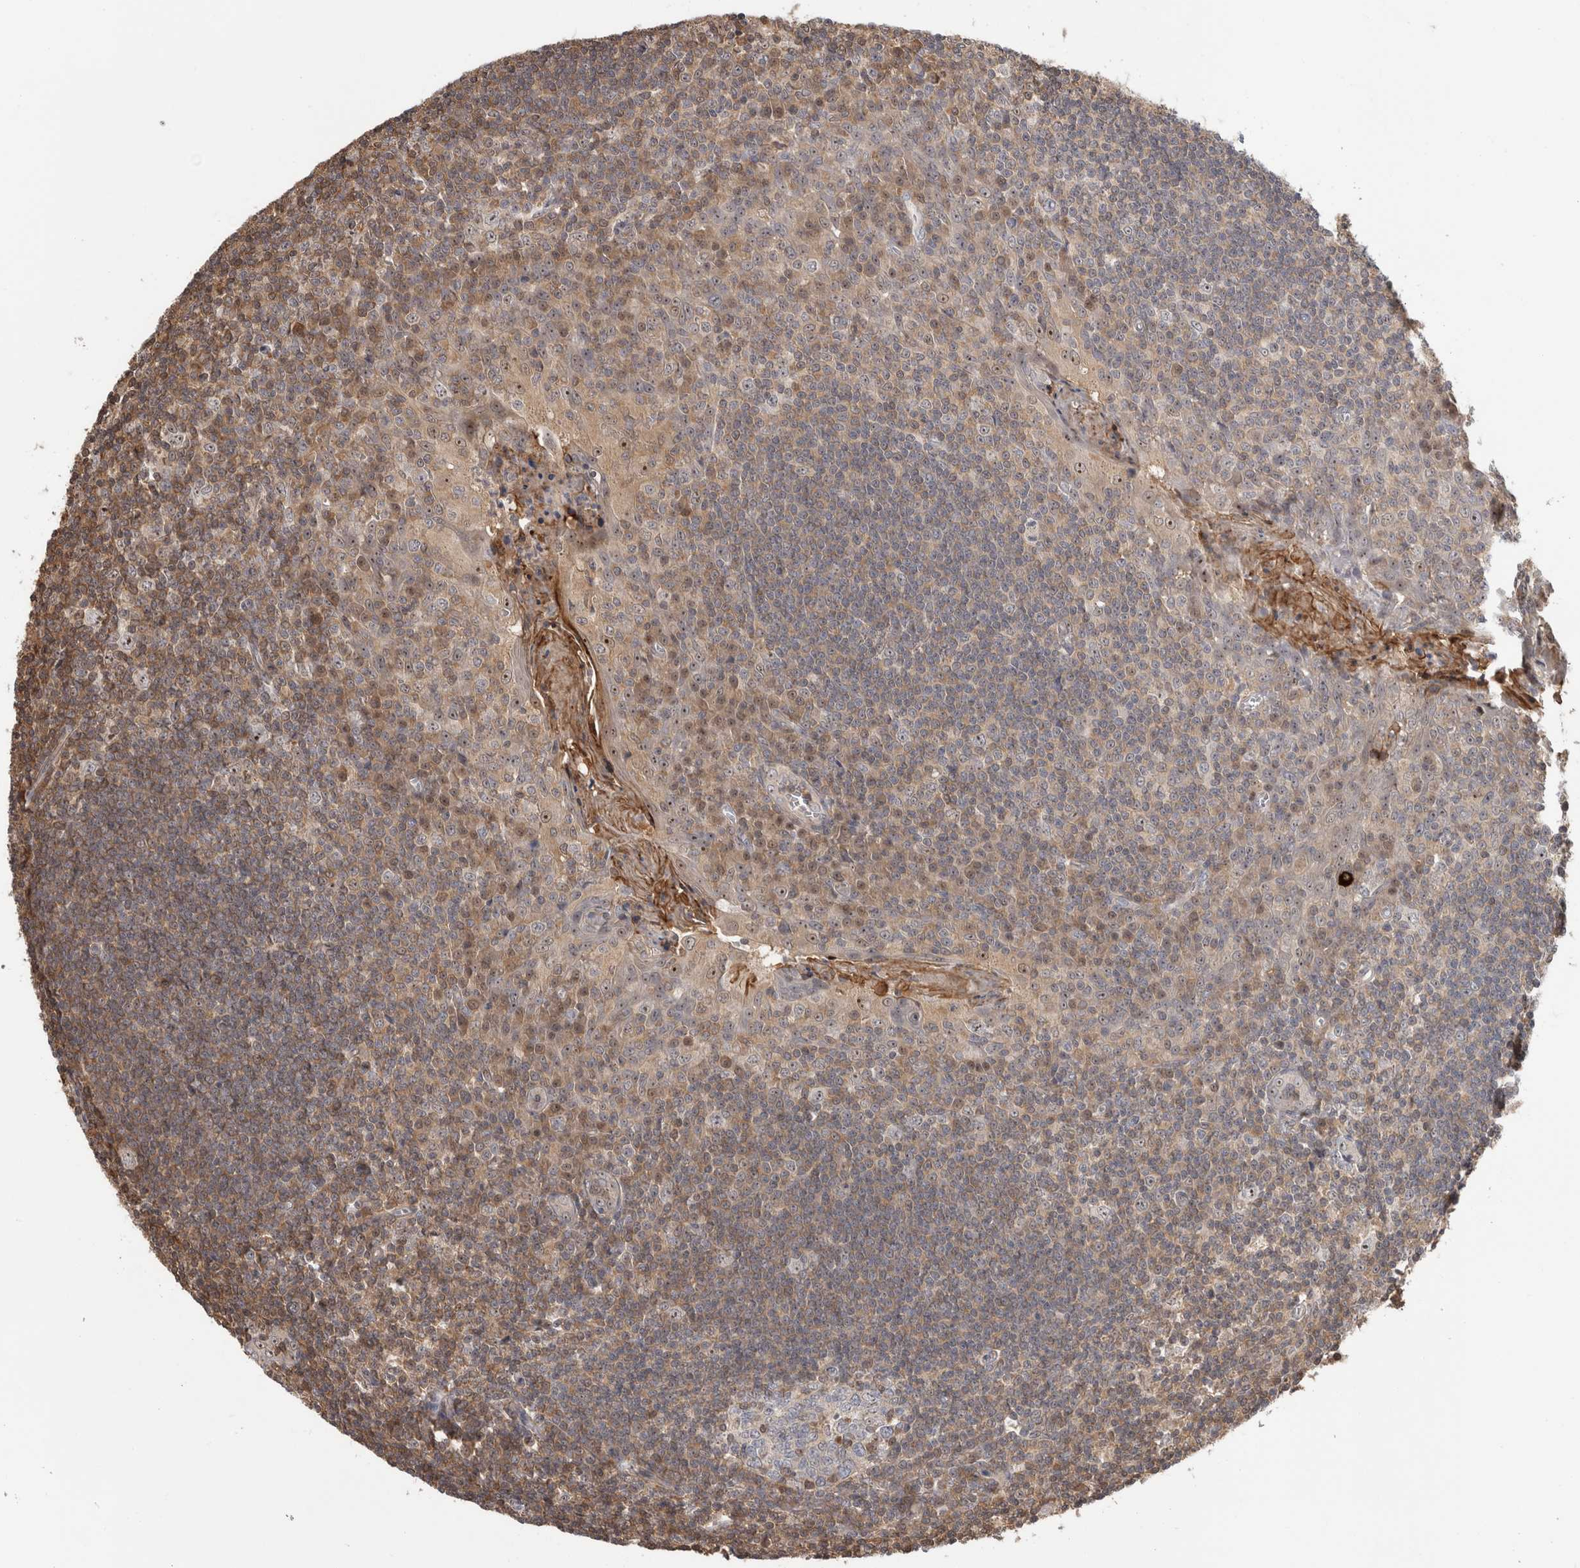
{"staining": {"intensity": "moderate", "quantity": "<25%", "location": "nuclear"}, "tissue": "tonsil", "cell_type": "Germinal center cells", "image_type": "normal", "snomed": [{"axis": "morphology", "description": "Normal tissue, NOS"}, {"axis": "topography", "description": "Tonsil"}], "caption": "Immunohistochemical staining of benign tonsil demonstrates <25% levels of moderate nuclear protein staining in about <25% of germinal center cells.", "gene": "TDRD7", "patient": {"sex": "male", "age": 27}}